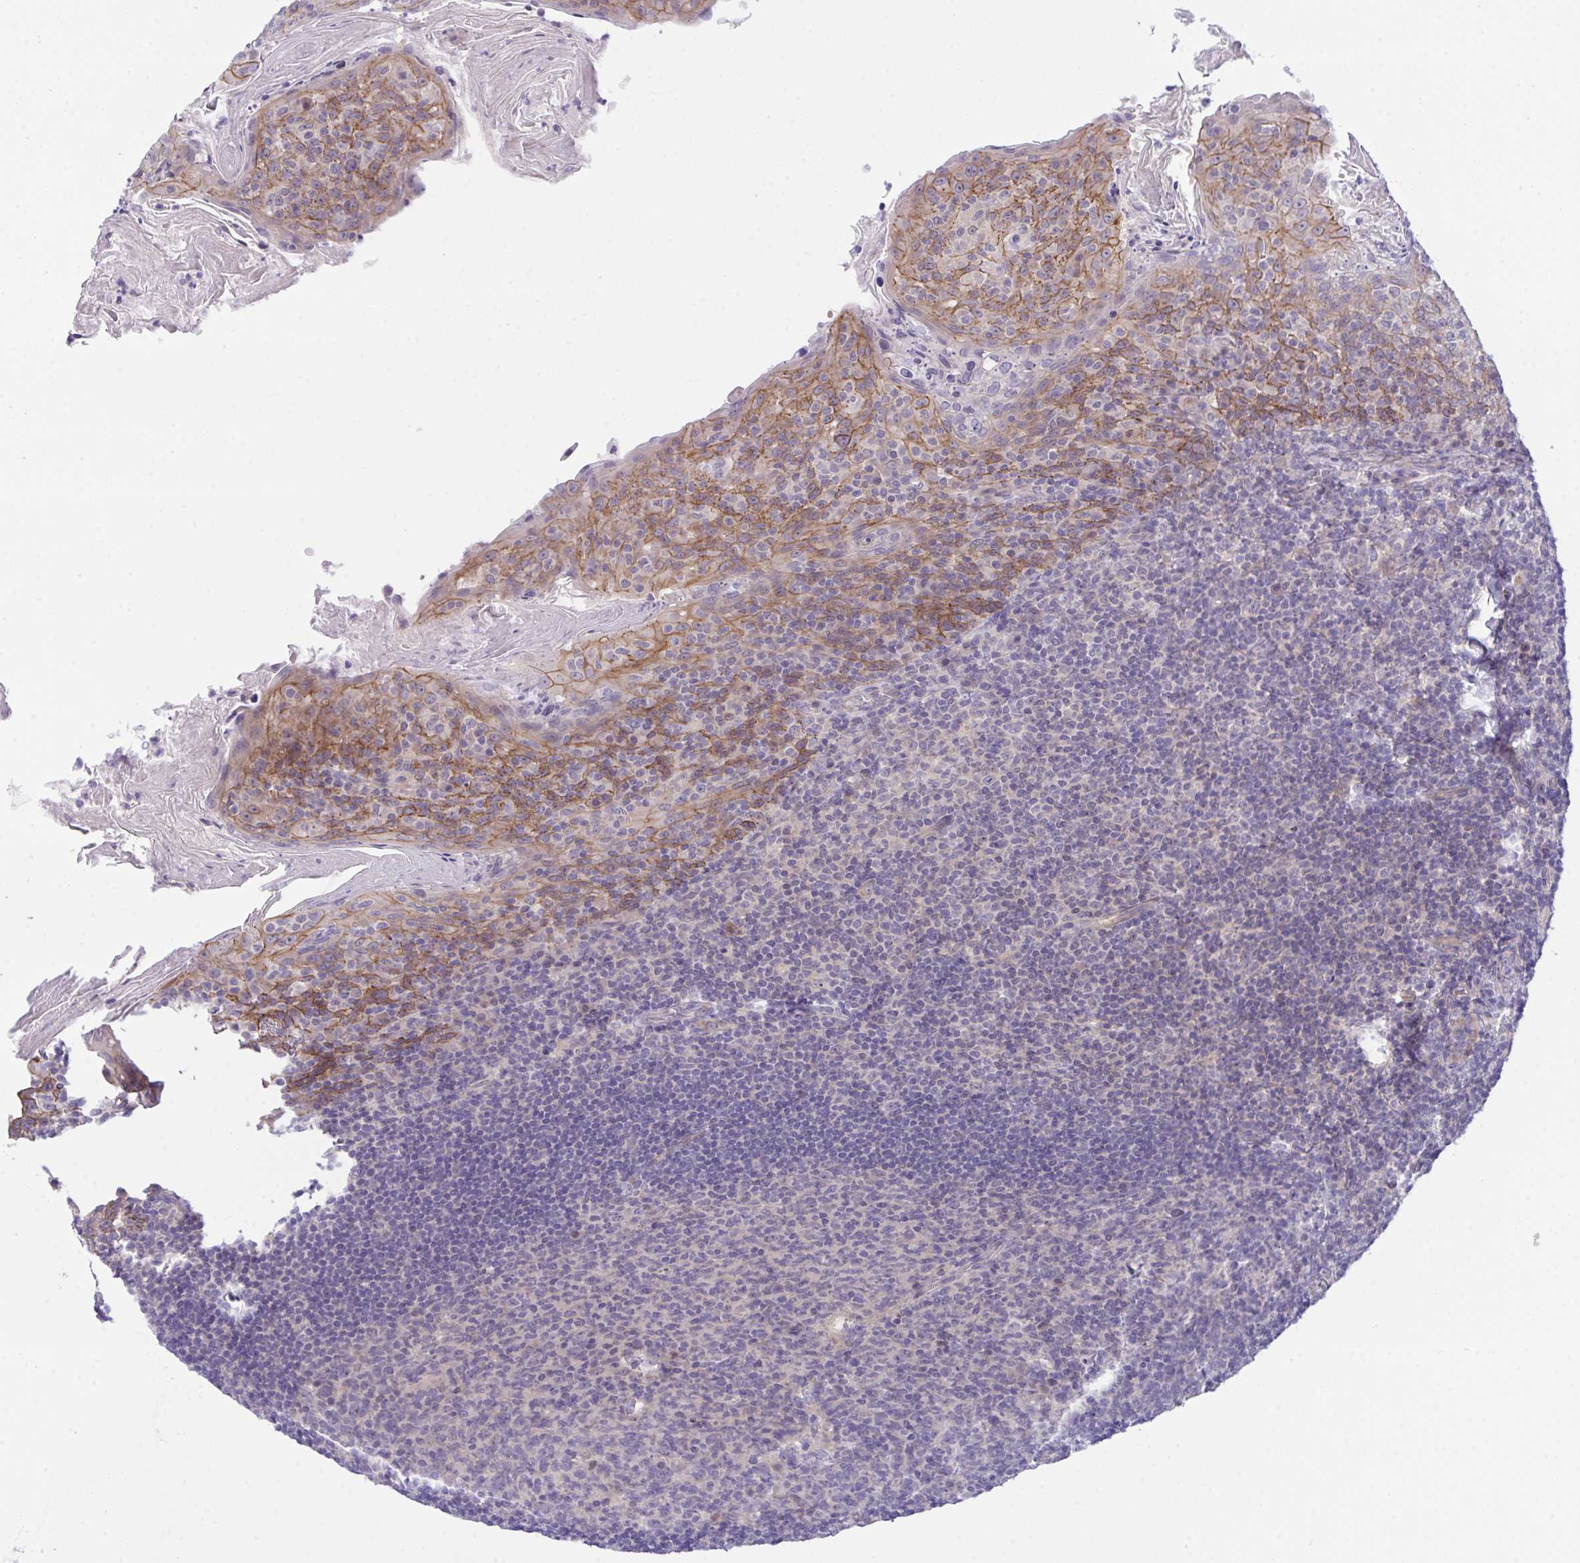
{"staining": {"intensity": "negative", "quantity": "none", "location": "none"}, "tissue": "tonsil", "cell_type": "Germinal center cells", "image_type": "normal", "snomed": [{"axis": "morphology", "description": "Normal tissue, NOS"}, {"axis": "topography", "description": "Tonsil"}], "caption": "Human tonsil stained for a protein using immunohistochemistry (IHC) exhibits no expression in germinal center cells.", "gene": "HOXD12", "patient": {"sex": "female", "age": 10}}